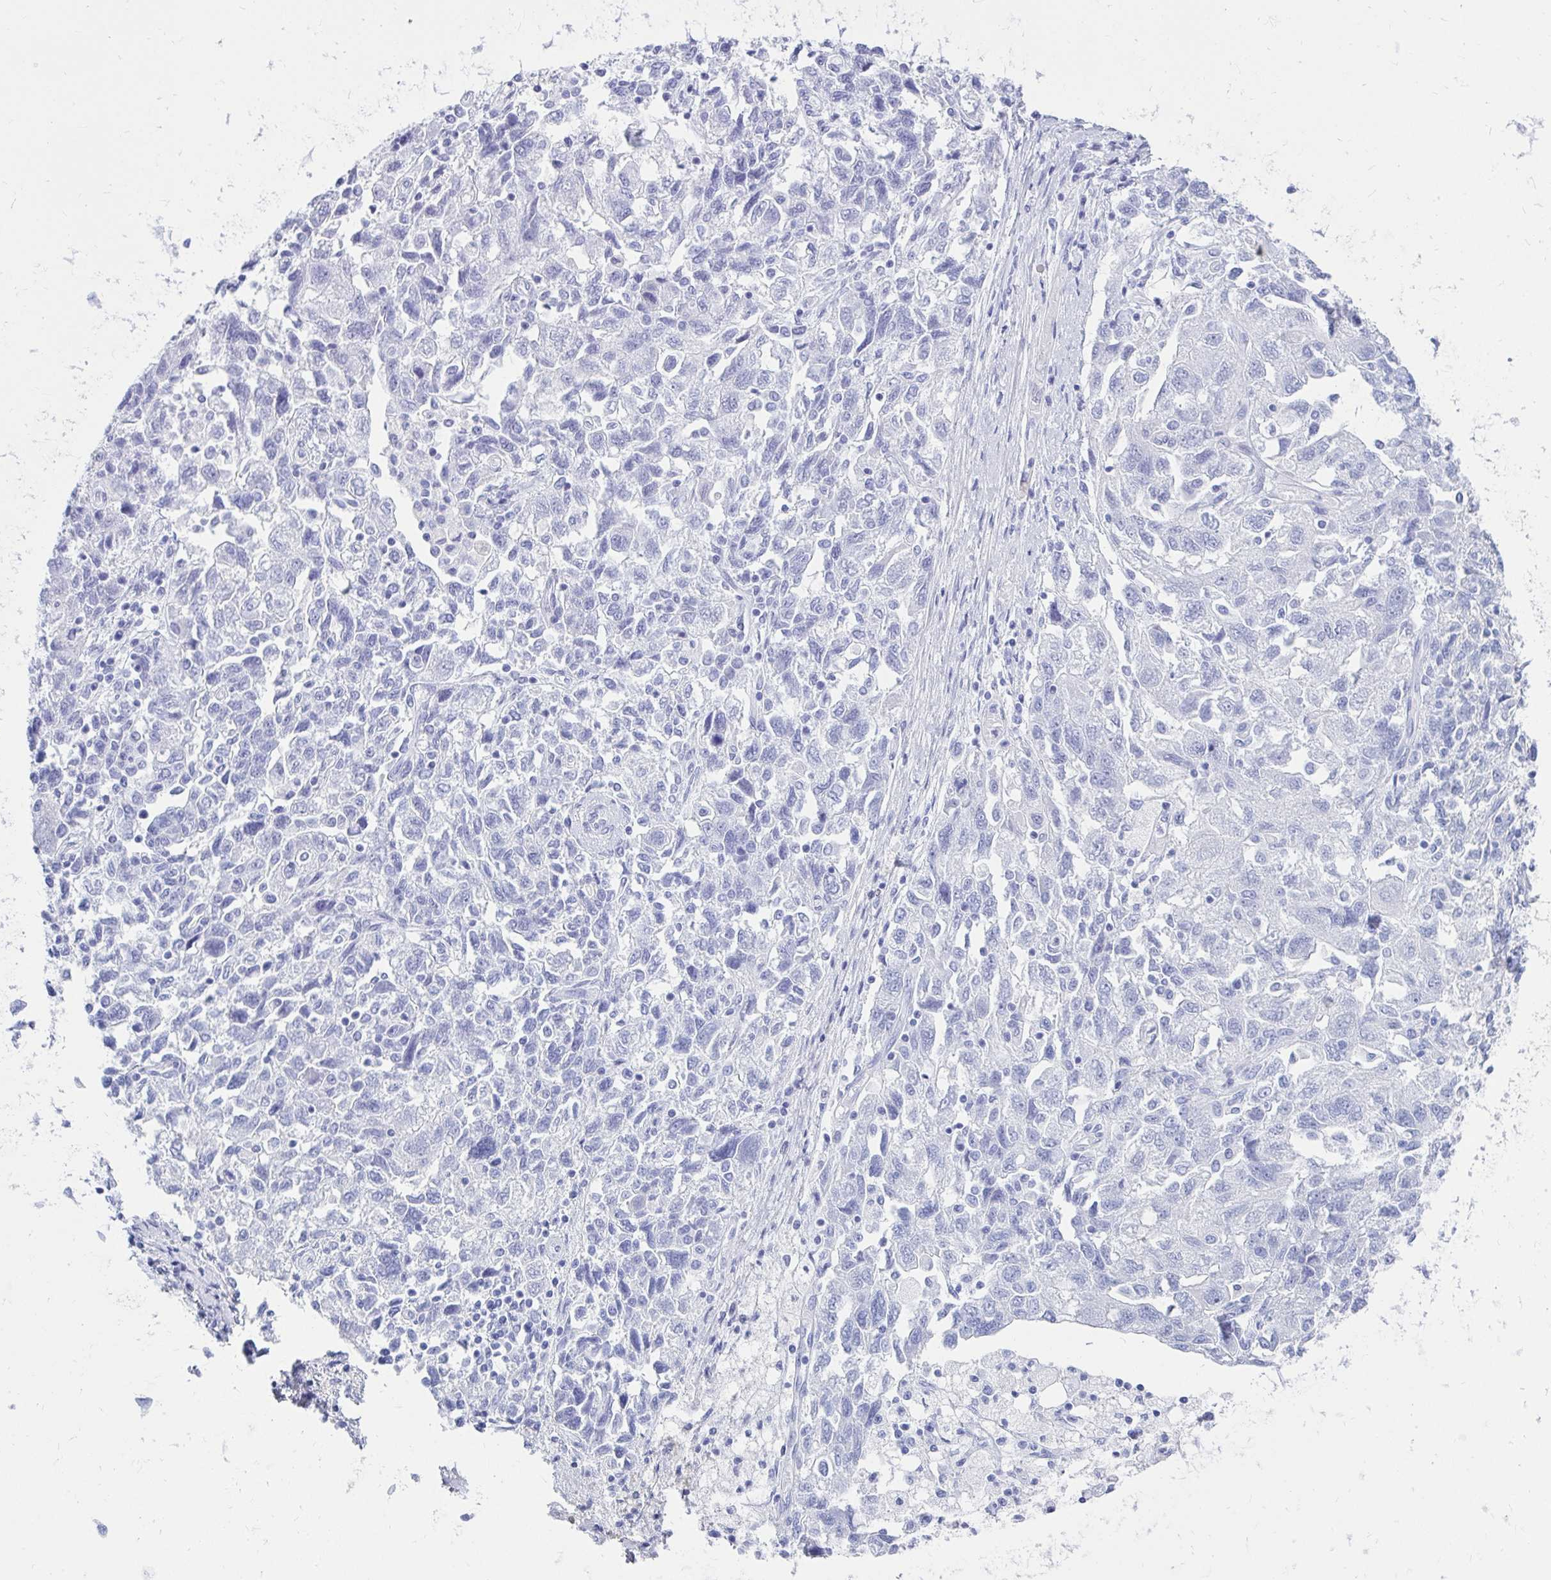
{"staining": {"intensity": "negative", "quantity": "none", "location": "none"}, "tissue": "ovarian cancer", "cell_type": "Tumor cells", "image_type": "cancer", "snomed": [{"axis": "morphology", "description": "Carcinoma, NOS"}, {"axis": "morphology", "description": "Cystadenocarcinoma, serous, NOS"}, {"axis": "topography", "description": "Ovary"}], "caption": "DAB (3,3'-diaminobenzidine) immunohistochemical staining of human ovarian serous cystadenocarcinoma exhibits no significant expression in tumor cells.", "gene": "OR10R2", "patient": {"sex": "female", "age": 69}}